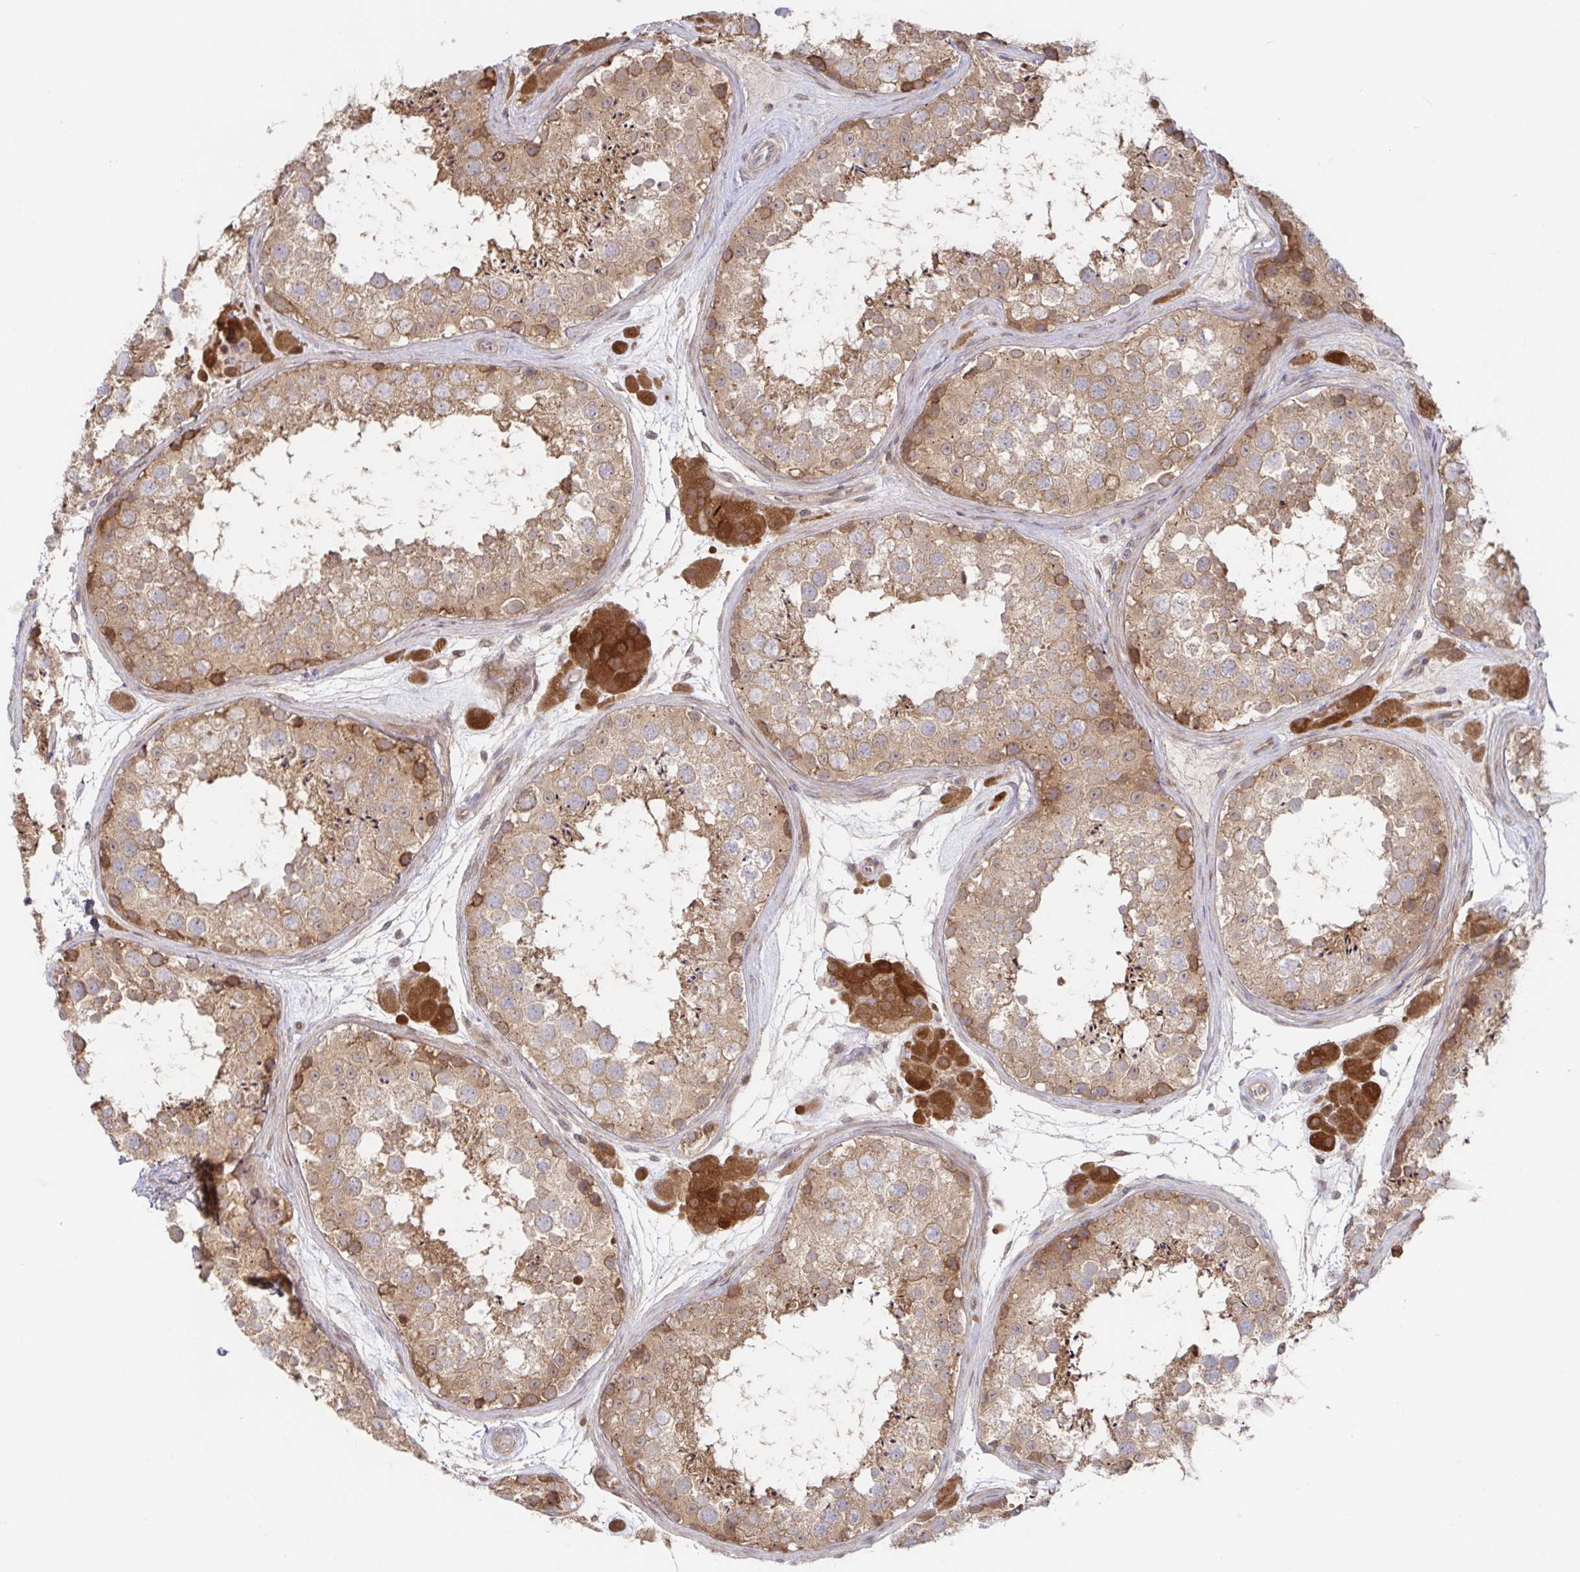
{"staining": {"intensity": "moderate", "quantity": ">75%", "location": "cytoplasmic/membranous"}, "tissue": "testis", "cell_type": "Cells in seminiferous ducts", "image_type": "normal", "snomed": [{"axis": "morphology", "description": "Normal tissue, NOS"}, {"axis": "topography", "description": "Testis"}], "caption": "Immunohistochemical staining of normal testis shows moderate cytoplasmic/membranous protein expression in approximately >75% of cells in seminiferous ducts.", "gene": "AACS", "patient": {"sex": "male", "age": 41}}